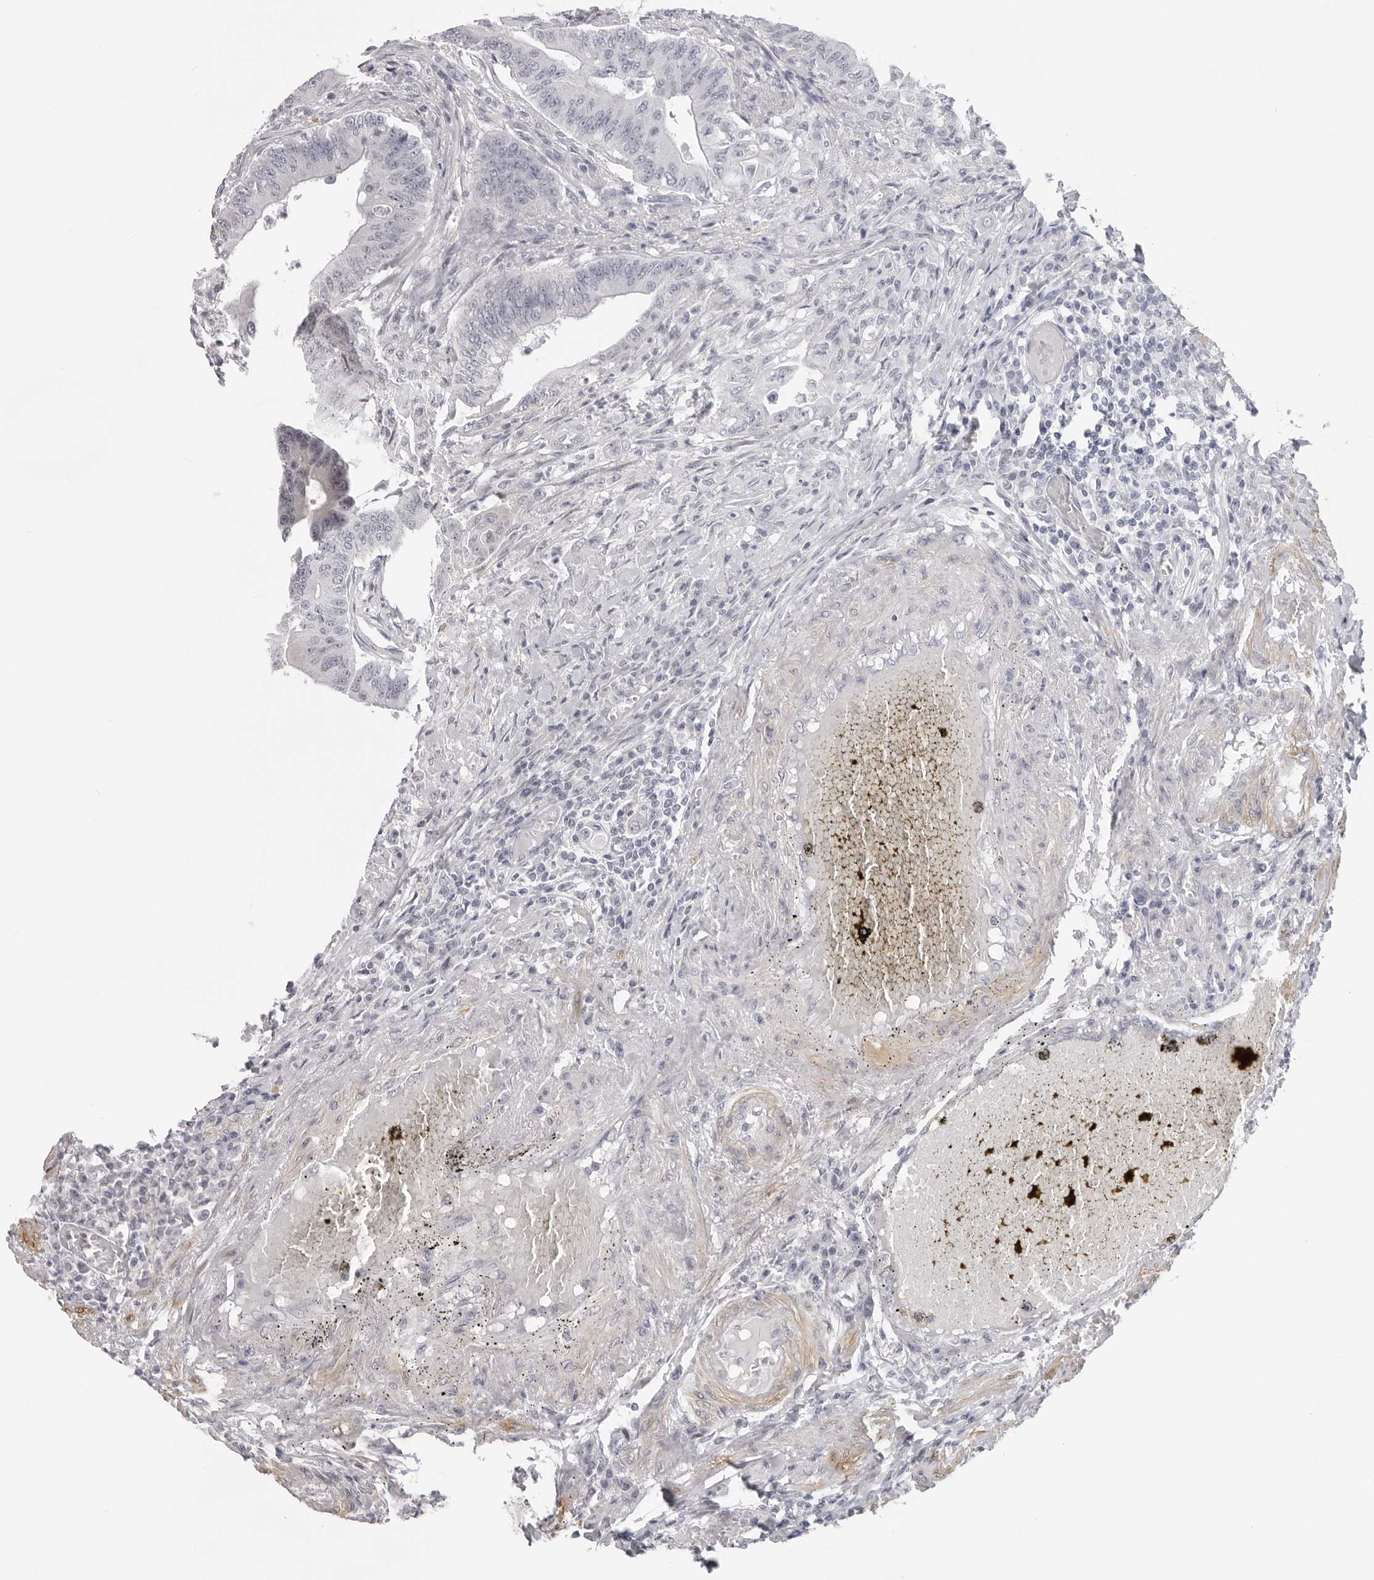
{"staining": {"intensity": "negative", "quantity": "none", "location": "none"}, "tissue": "colorectal cancer", "cell_type": "Tumor cells", "image_type": "cancer", "snomed": [{"axis": "morphology", "description": "Adenoma, NOS"}, {"axis": "morphology", "description": "Adenocarcinoma, NOS"}, {"axis": "topography", "description": "Colon"}], "caption": "Protein analysis of adenoma (colorectal) displays no significant positivity in tumor cells.", "gene": "SRGAP2", "patient": {"sex": "male", "age": 79}}